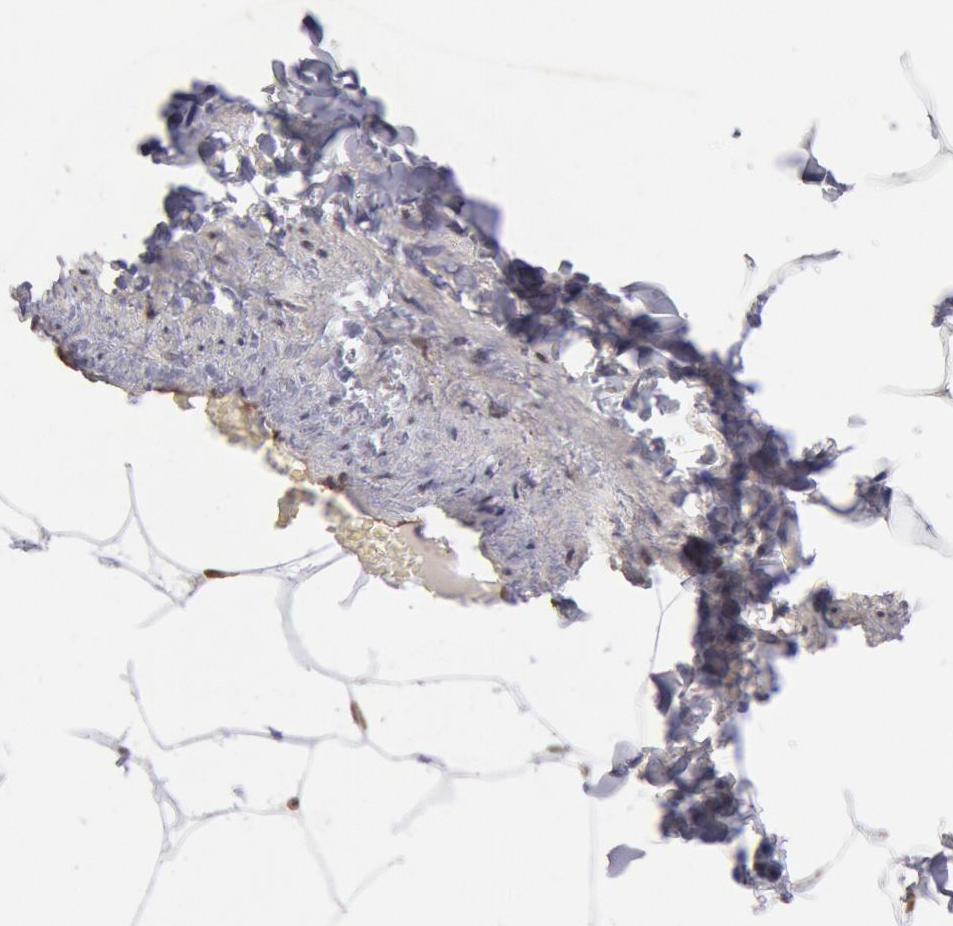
{"staining": {"intensity": "moderate", "quantity": ">75%", "location": "nuclear"}, "tissue": "adipose tissue", "cell_type": "Adipocytes", "image_type": "normal", "snomed": [{"axis": "morphology", "description": "Normal tissue, NOS"}, {"axis": "morphology", "description": "Duct carcinoma"}, {"axis": "topography", "description": "Breast"}, {"axis": "topography", "description": "Adipose tissue"}], "caption": "Protein staining of unremarkable adipose tissue demonstrates moderate nuclear expression in approximately >75% of adipocytes. (brown staining indicates protein expression, while blue staining denotes nuclei).", "gene": "CDKN2B", "patient": {"sex": "female", "age": 37}}